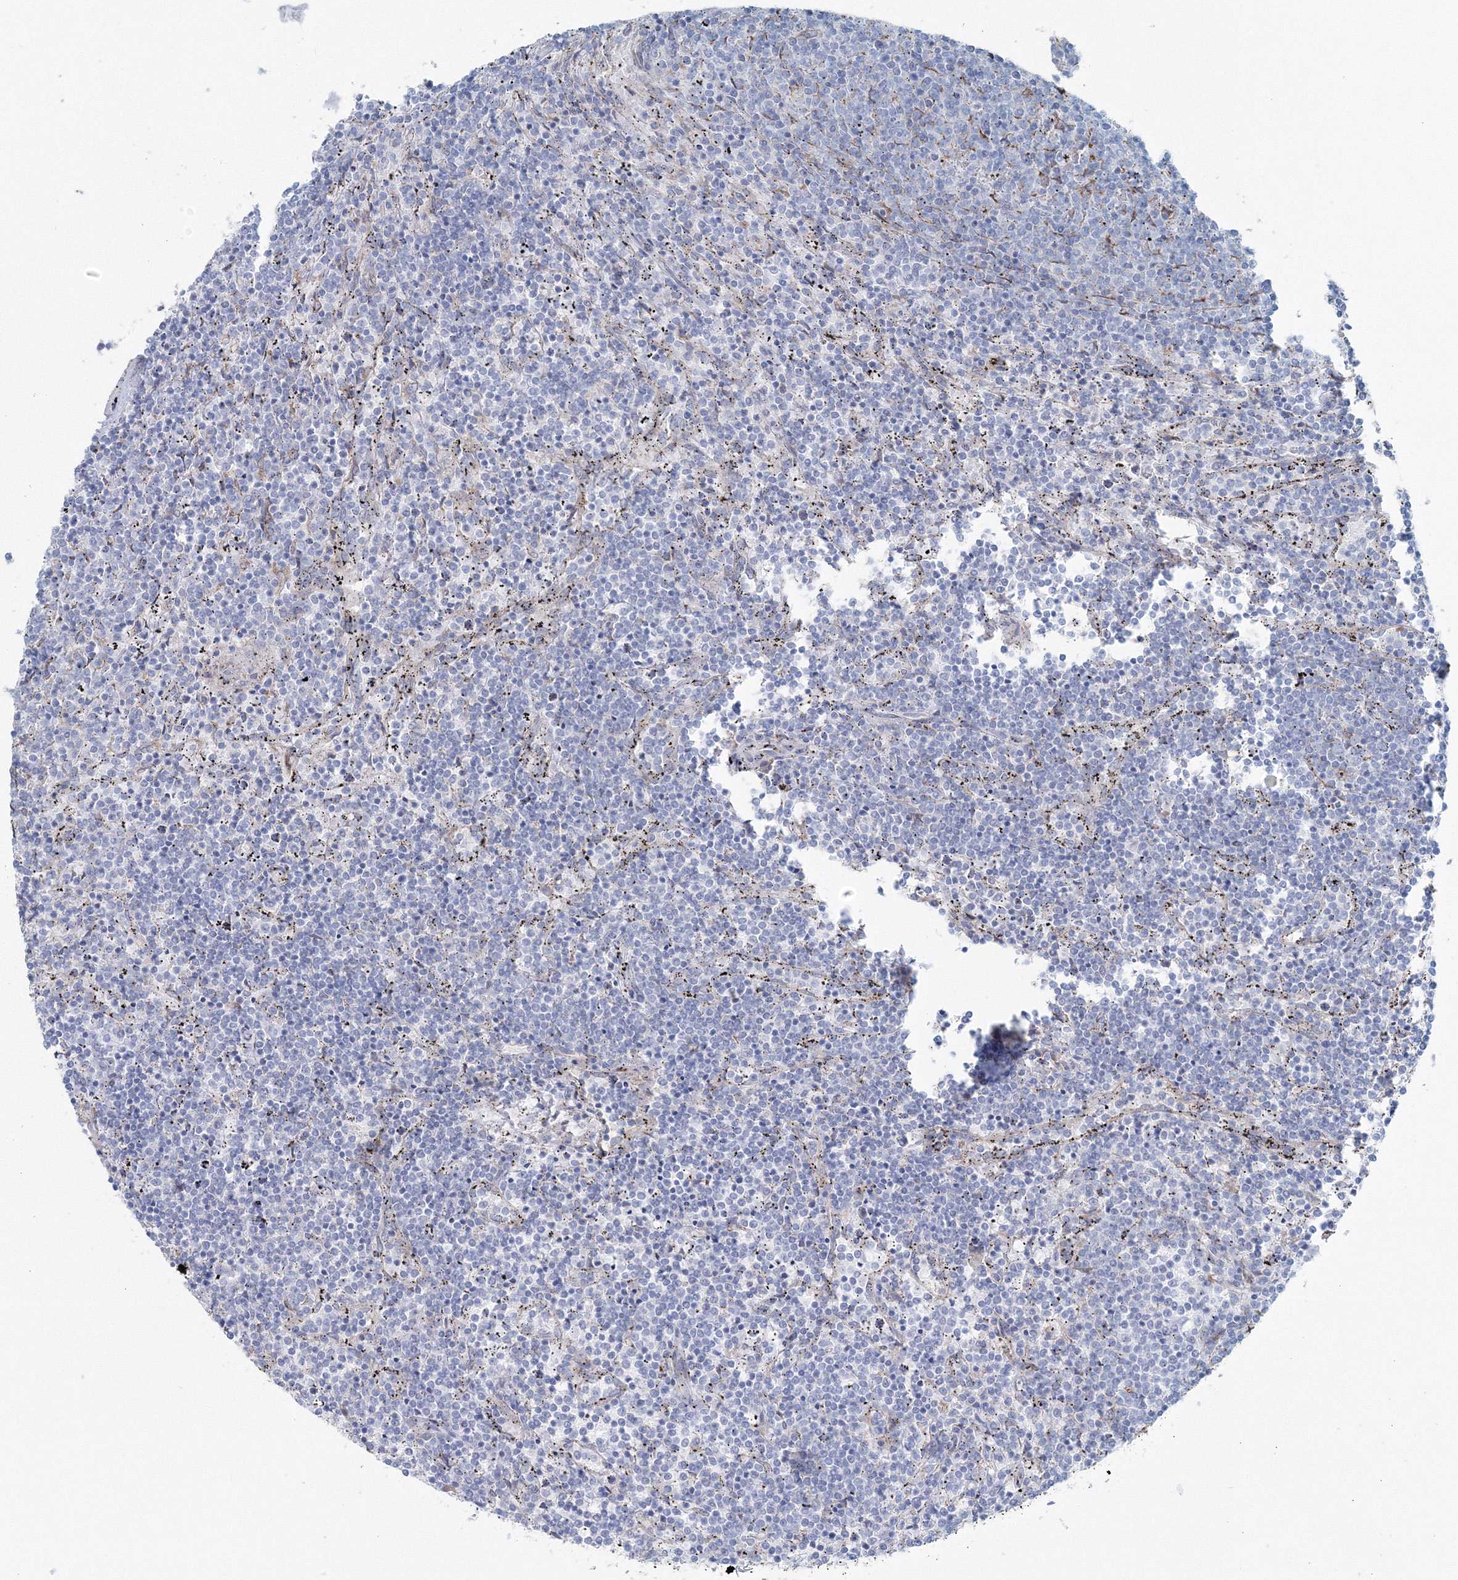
{"staining": {"intensity": "negative", "quantity": "none", "location": "none"}, "tissue": "lymphoma", "cell_type": "Tumor cells", "image_type": "cancer", "snomed": [{"axis": "morphology", "description": "Malignant lymphoma, non-Hodgkin's type, Low grade"}, {"axis": "topography", "description": "Spleen"}], "caption": "The immunohistochemistry (IHC) histopathology image has no significant expression in tumor cells of low-grade malignant lymphoma, non-Hodgkin's type tissue.", "gene": "RCN1", "patient": {"sex": "female", "age": 50}}